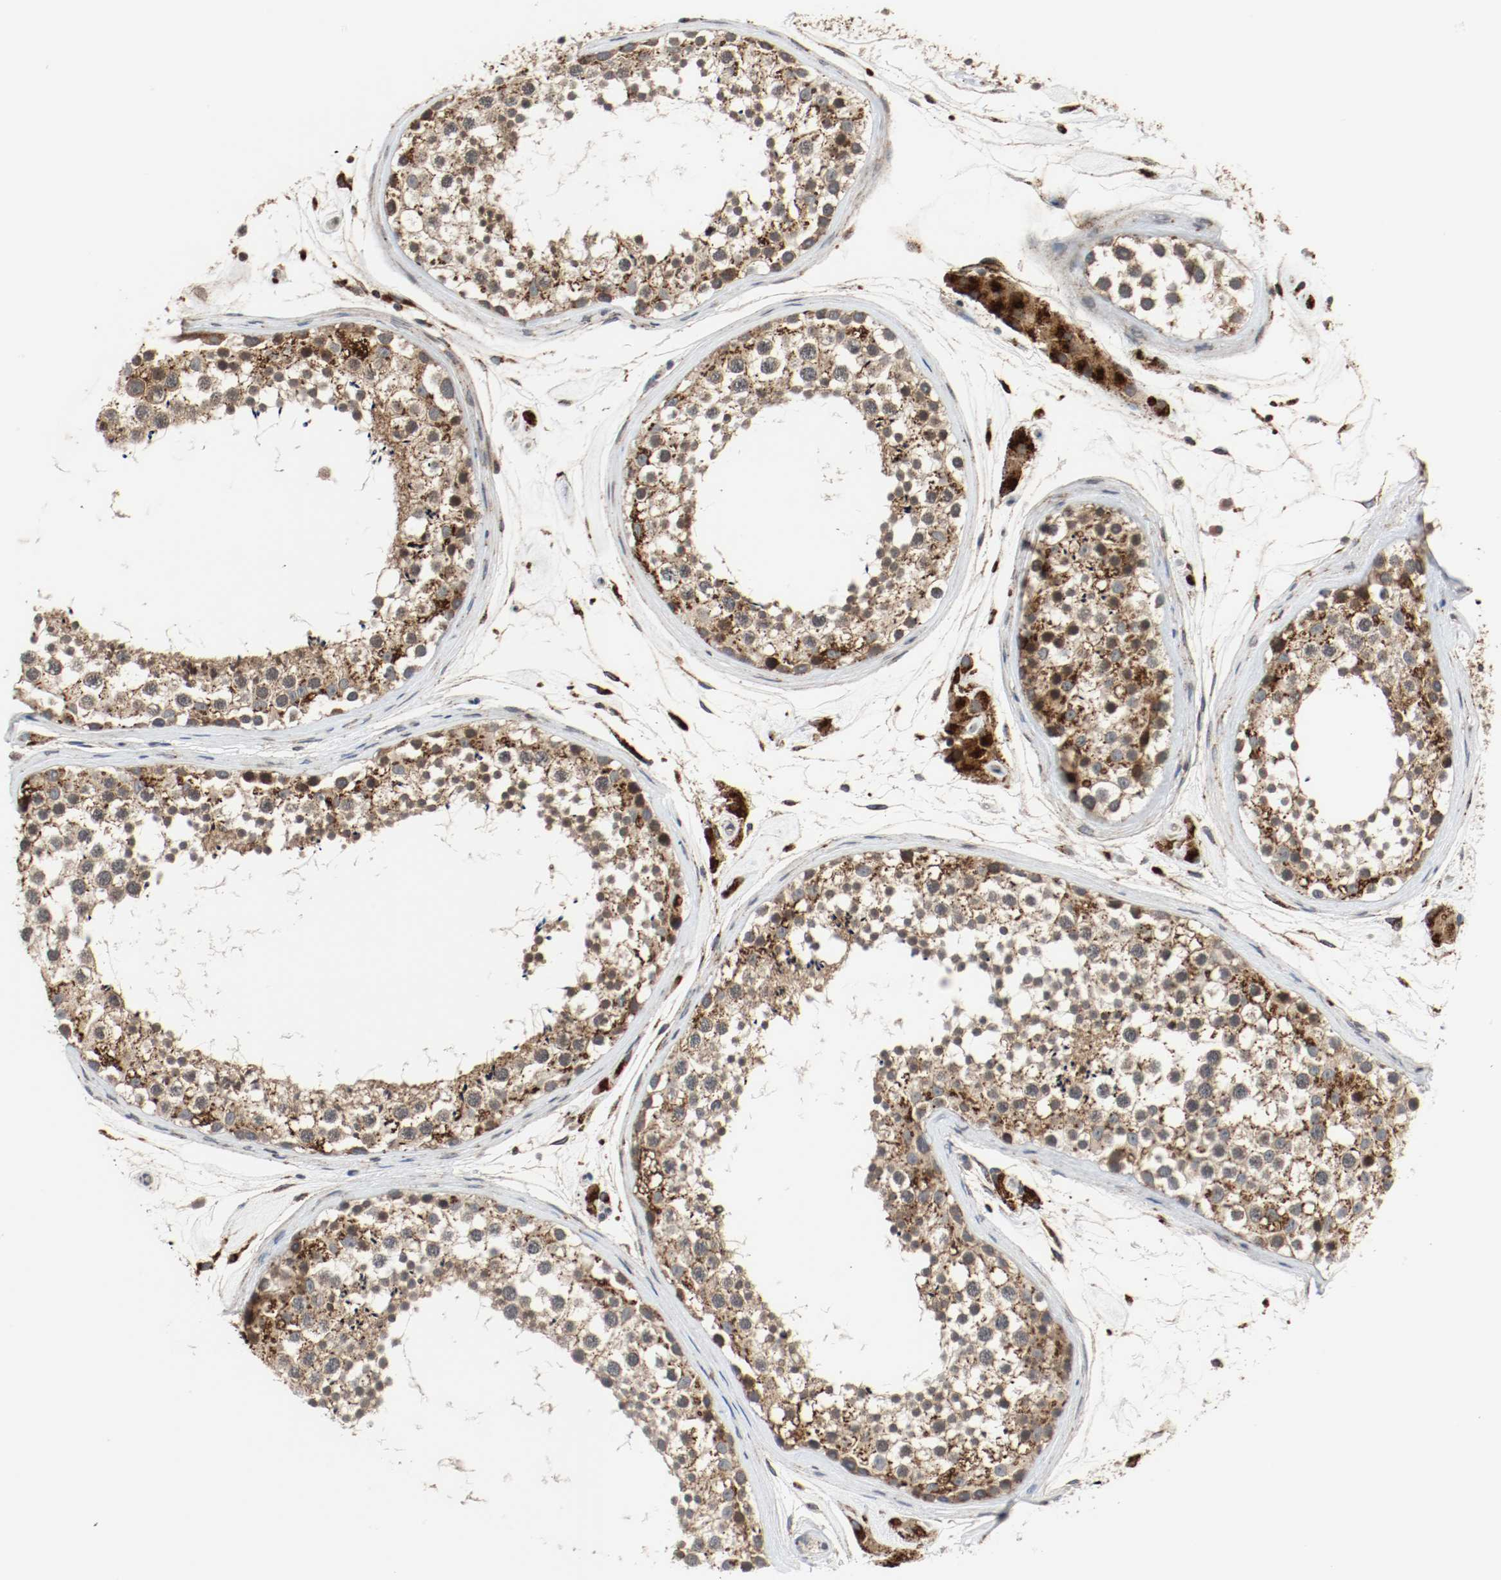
{"staining": {"intensity": "strong", "quantity": ">75%", "location": "cytoplasmic/membranous"}, "tissue": "testis", "cell_type": "Cells in seminiferous ducts", "image_type": "normal", "snomed": [{"axis": "morphology", "description": "Normal tissue, NOS"}, {"axis": "topography", "description": "Testis"}], "caption": "A micrograph of testis stained for a protein reveals strong cytoplasmic/membranous brown staining in cells in seminiferous ducts. Using DAB (brown) and hematoxylin (blue) stains, captured at high magnification using brightfield microscopy.", "gene": "LAMP2", "patient": {"sex": "male", "age": 46}}